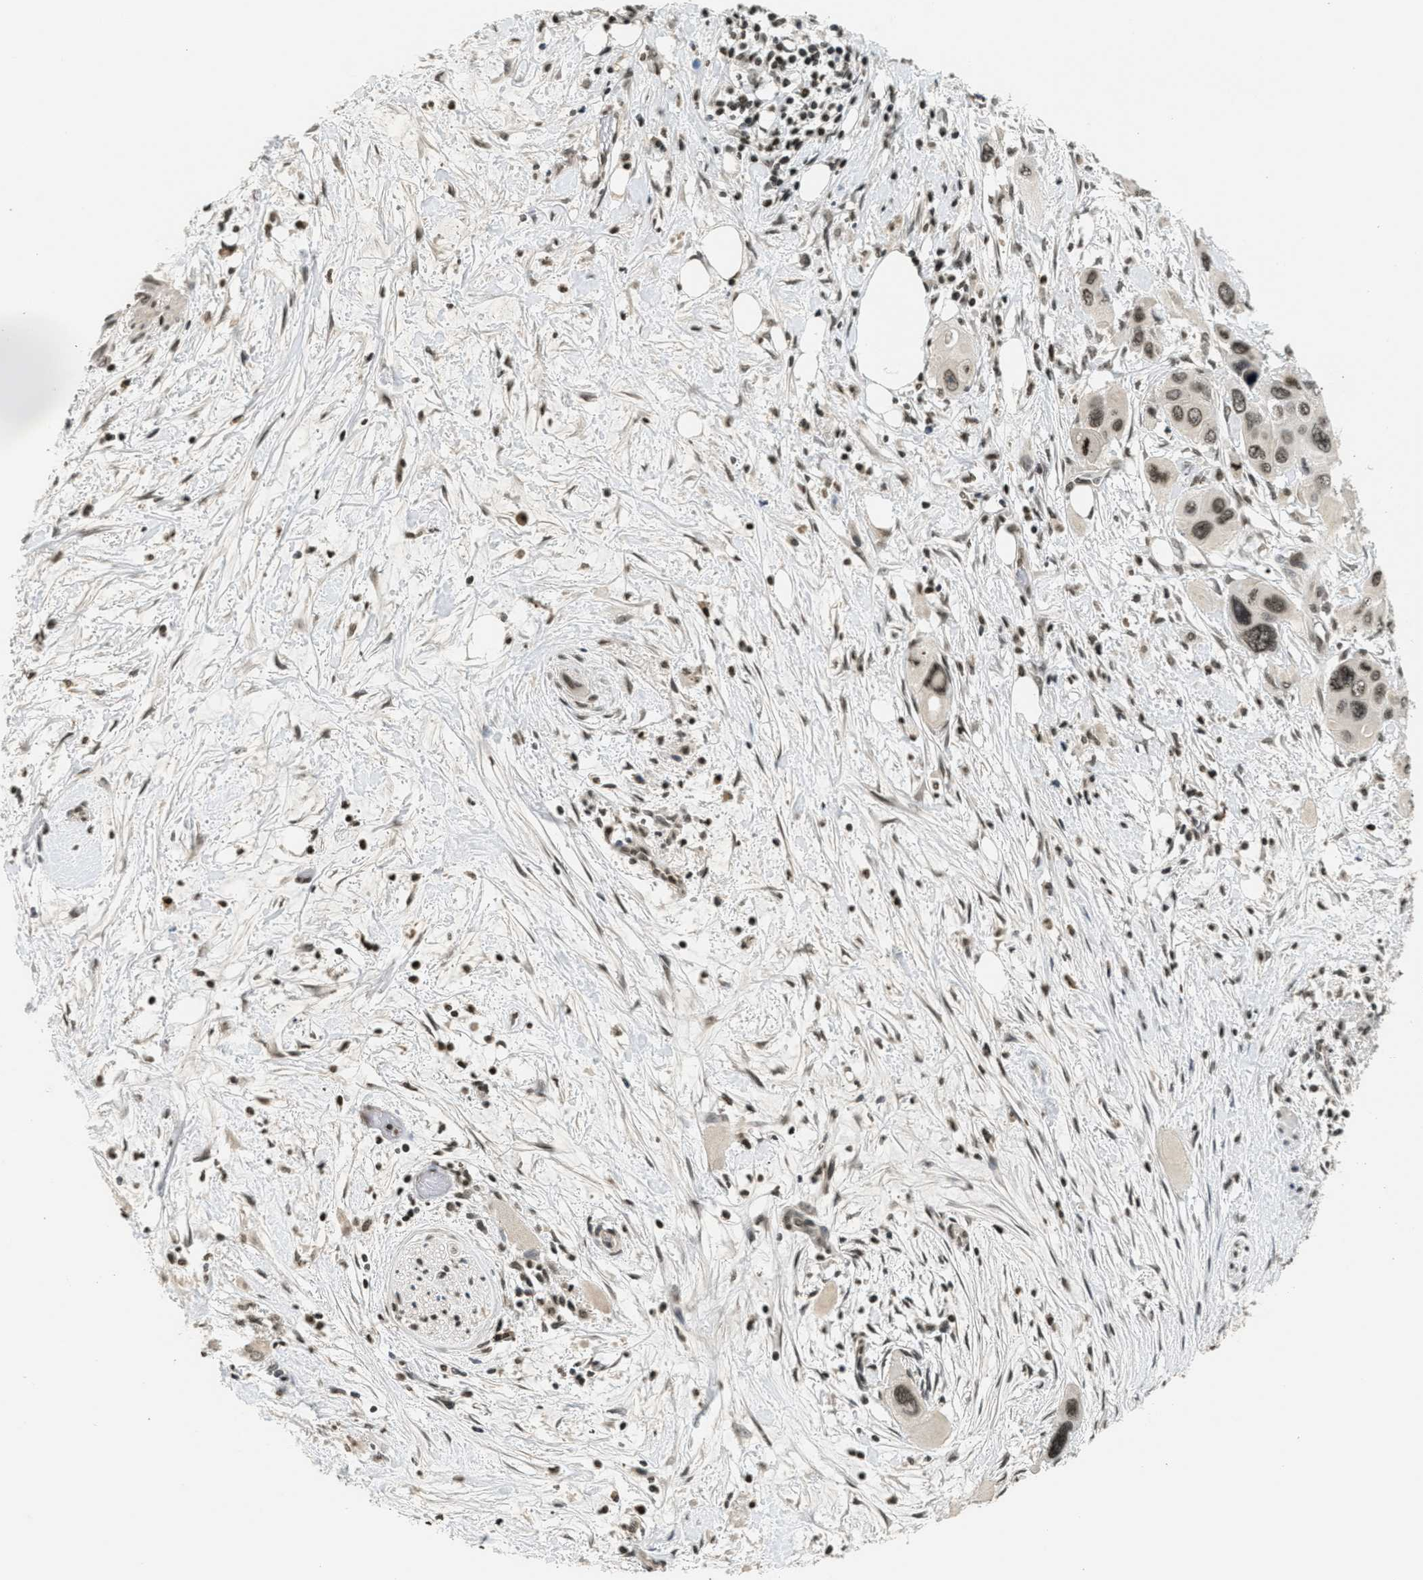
{"staining": {"intensity": "moderate", "quantity": ">75%", "location": "nuclear"}, "tissue": "pancreatic cancer", "cell_type": "Tumor cells", "image_type": "cancer", "snomed": [{"axis": "morphology", "description": "Adenocarcinoma, NOS"}, {"axis": "topography", "description": "Pancreas"}], "caption": "Adenocarcinoma (pancreatic) tissue reveals moderate nuclear expression in about >75% of tumor cells, visualized by immunohistochemistry.", "gene": "LDB2", "patient": {"sex": "male", "age": 73}}